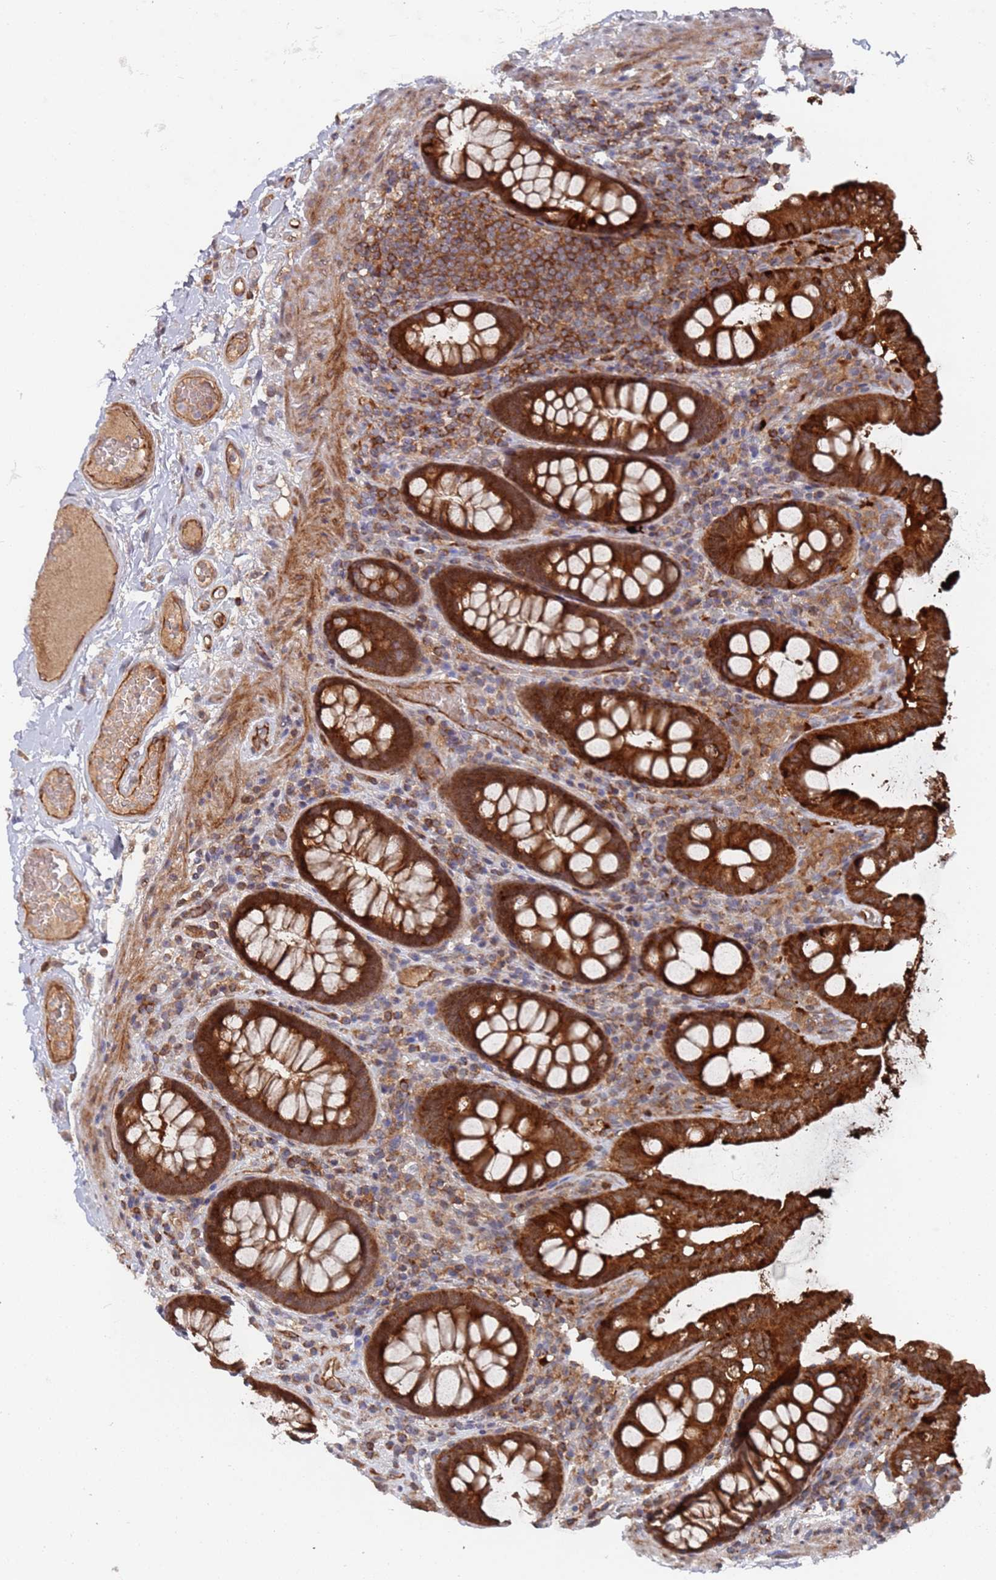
{"staining": {"intensity": "moderate", "quantity": ">75%", "location": "cytoplasmic/membranous"}, "tissue": "colon", "cell_type": "Endothelial cells", "image_type": "normal", "snomed": [{"axis": "morphology", "description": "Normal tissue, NOS"}, {"axis": "topography", "description": "Colon"}], "caption": "The immunohistochemical stain highlights moderate cytoplasmic/membranous expression in endothelial cells of unremarkable colon. The protein of interest is stained brown, and the nuclei are stained in blue (DAB IHC with brightfield microscopy, high magnification).", "gene": "DDX60", "patient": {"sex": "male", "age": 84}}